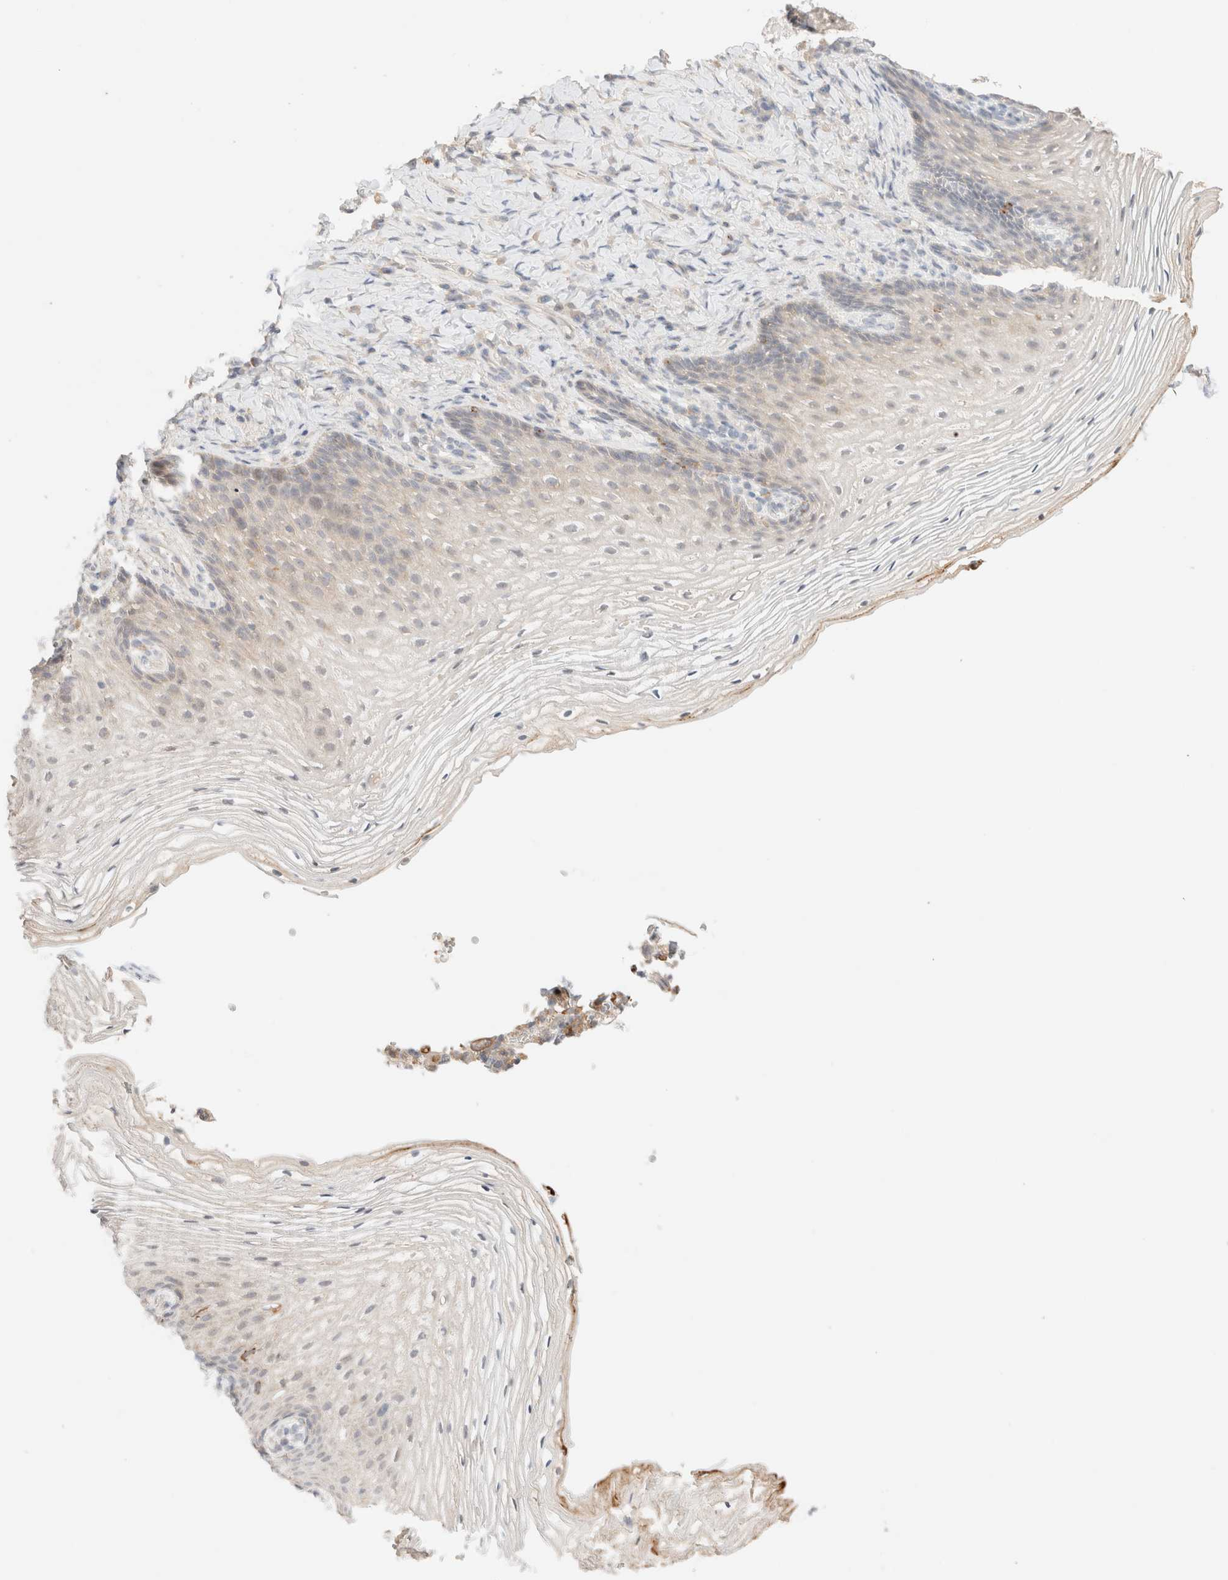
{"staining": {"intensity": "negative", "quantity": "none", "location": "none"}, "tissue": "vagina", "cell_type": "Squamous epithelial cells", "image_type": "normal", "snomed": [{"axis": "morphology", "description": "Normal tissue, NOS"}, {"axis": "topography", "description": "Vagina"}], "caption": "This is an IHC photomicrograph of unremarkable vagina. There is no expression in squamous epithelial cells.", "gene": "SGSM2", "patient": {"sex": "female", "age": 60}}